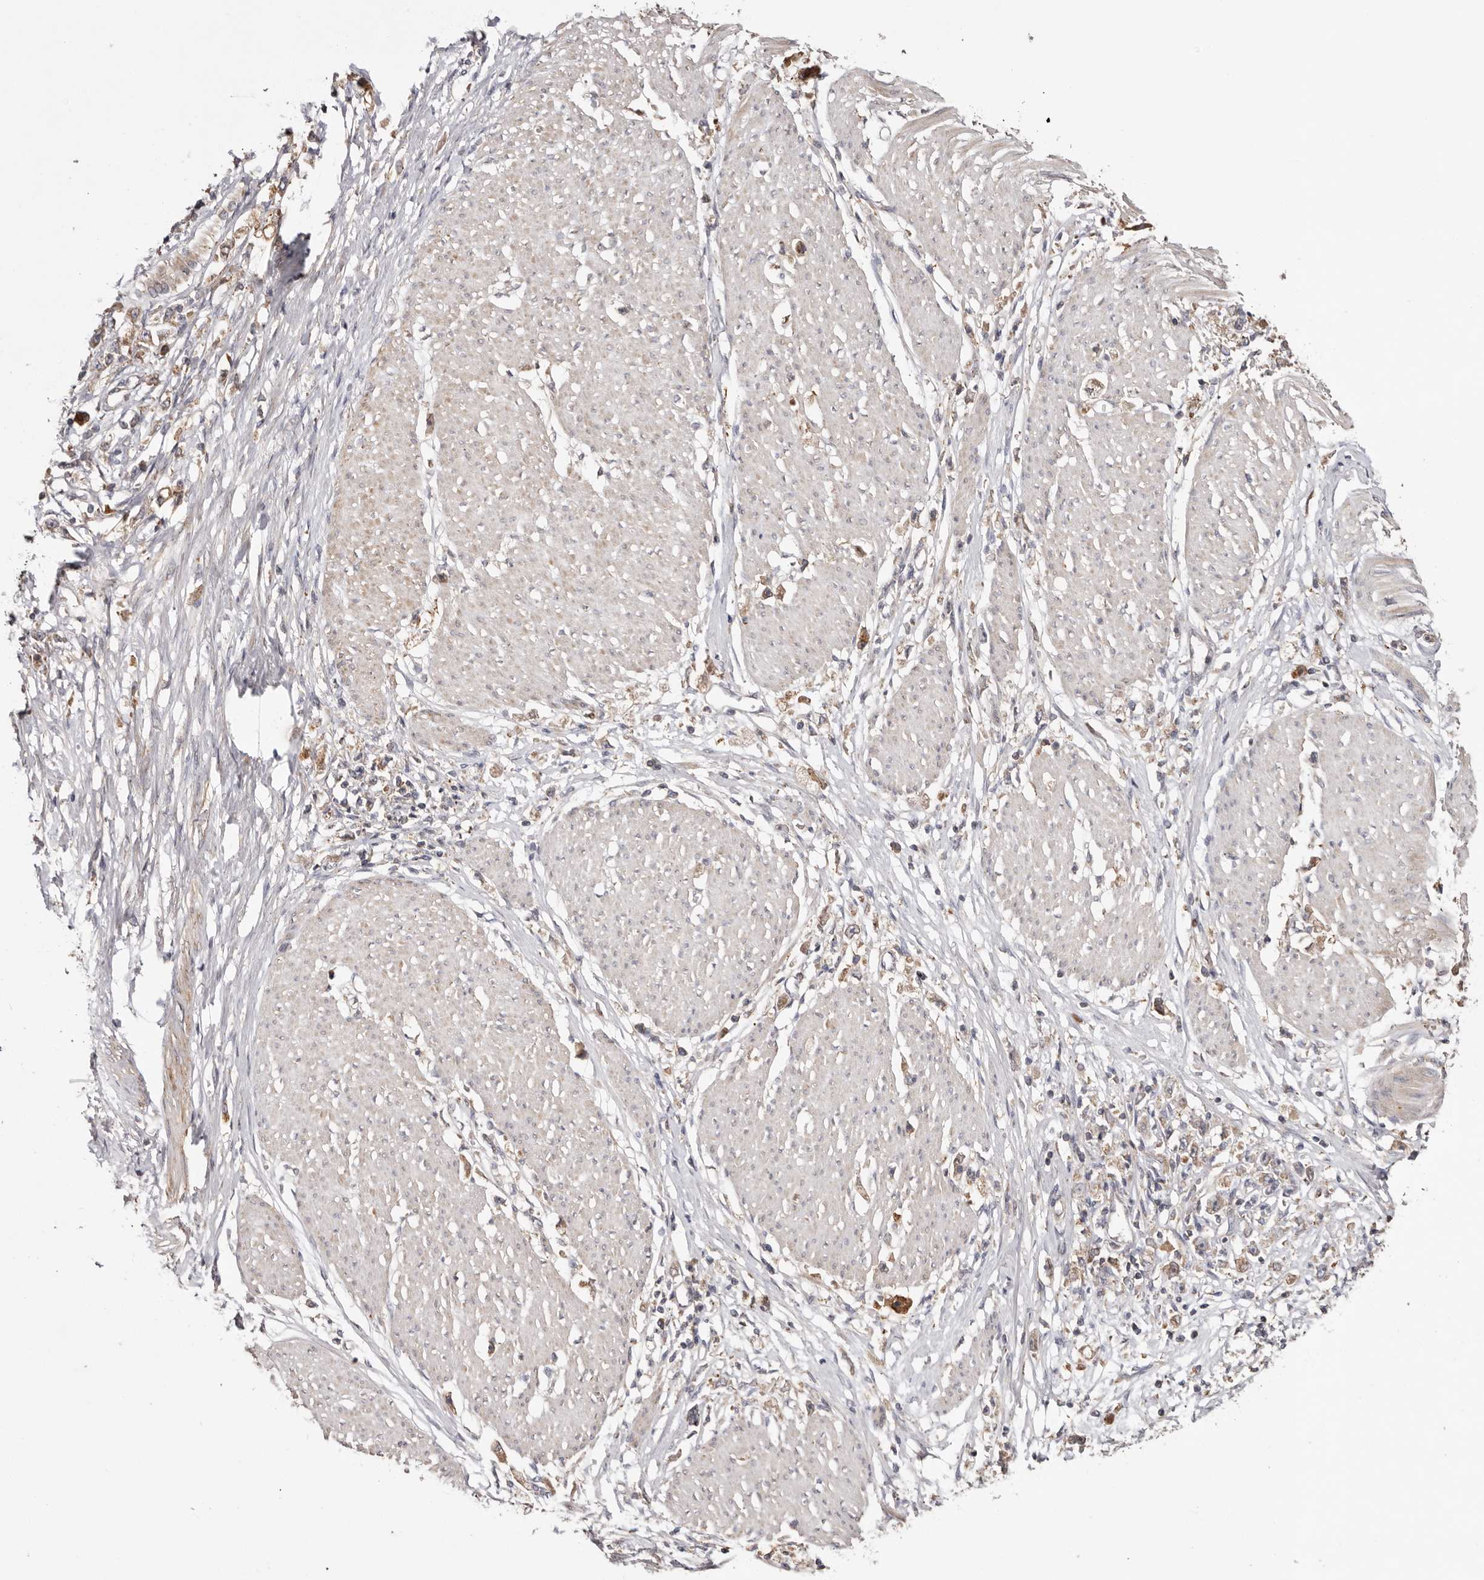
{"staining": {"intensity": "moderate", "quantity": "25%-75%", "location": "cytoplasmic/membranous"}, "tissue": "stomach cancer", "cell_type": "Tumor cells", "image_type": "cancer", "snomed": [{"axis": "morphology", "description": "Adenocarcinoma, NOS"}, {"axis": "topography", "description": "Stomach"}], "caption": "Immunohistochemical staining of adenocarcinoma (stomach) shows medium levels of moderate cytoplasmic/membranous expression in about 25%-75% of tumor cells.", "gene": "TMUB1", "patient": {"sex": "female", "age": 59}}